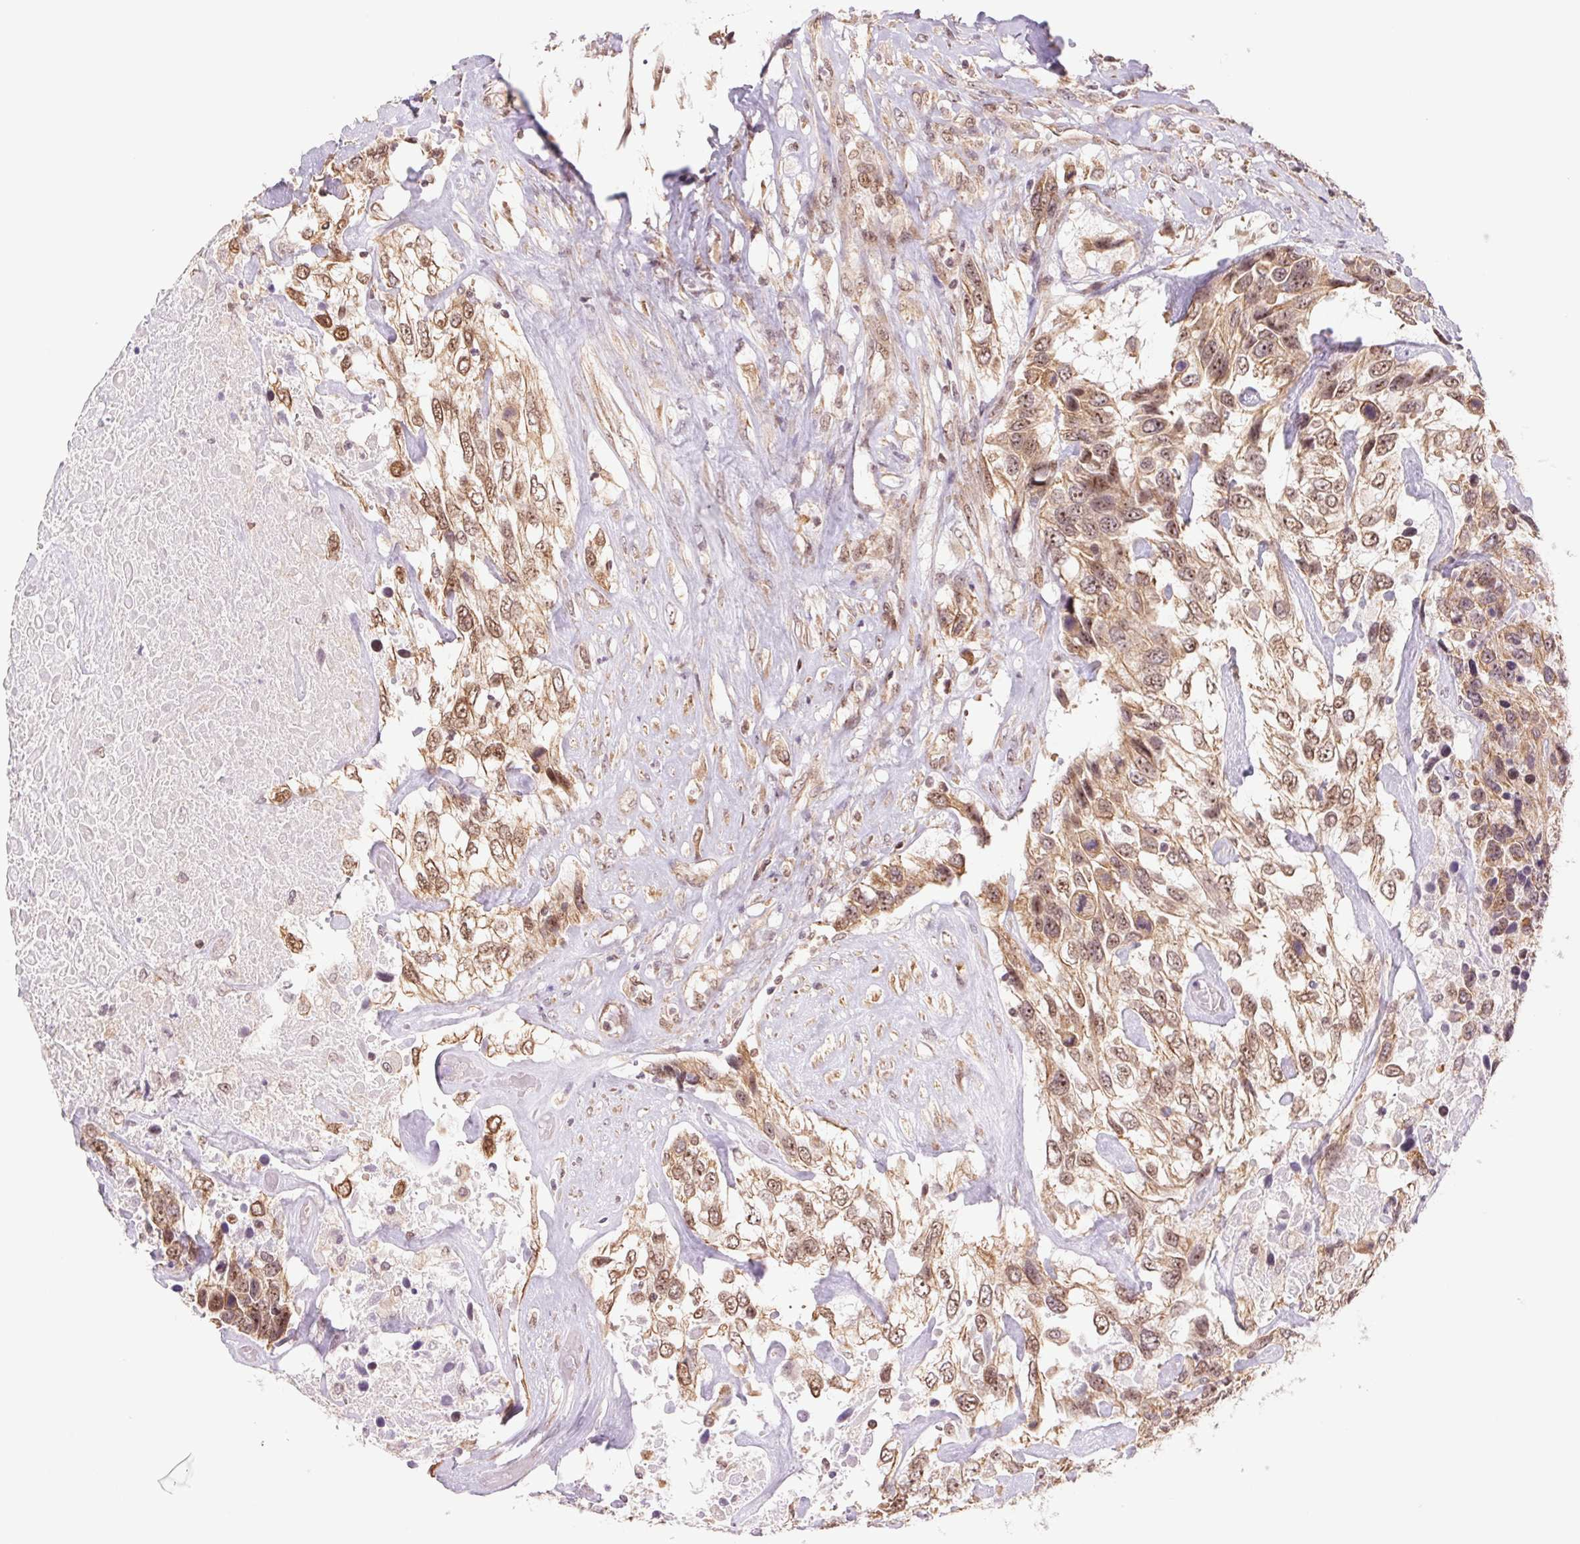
{"staining": {"intensity": "moderate", "quantity": ">75%", "location": "cytoplasmic/membranous,nuclear"}, "tissue": "urothelial cancer", "cell_type": "Tumor cells", "image_type": "cancer", "snomed": [{"axis": "morphology", "description": "Urothelial carcinoma, High grade"}, {"axis": "topography", "description": "Urinary bladder"}], "caption": "A photomicrograph of urothelial carcinoma (high-grade) stained for a protein displays moderate cytoplasmic/membranous and nuclear brown staining in tumor cells.", "gene": "CWC25", "patient": {"sex": "female", "age": 70}}